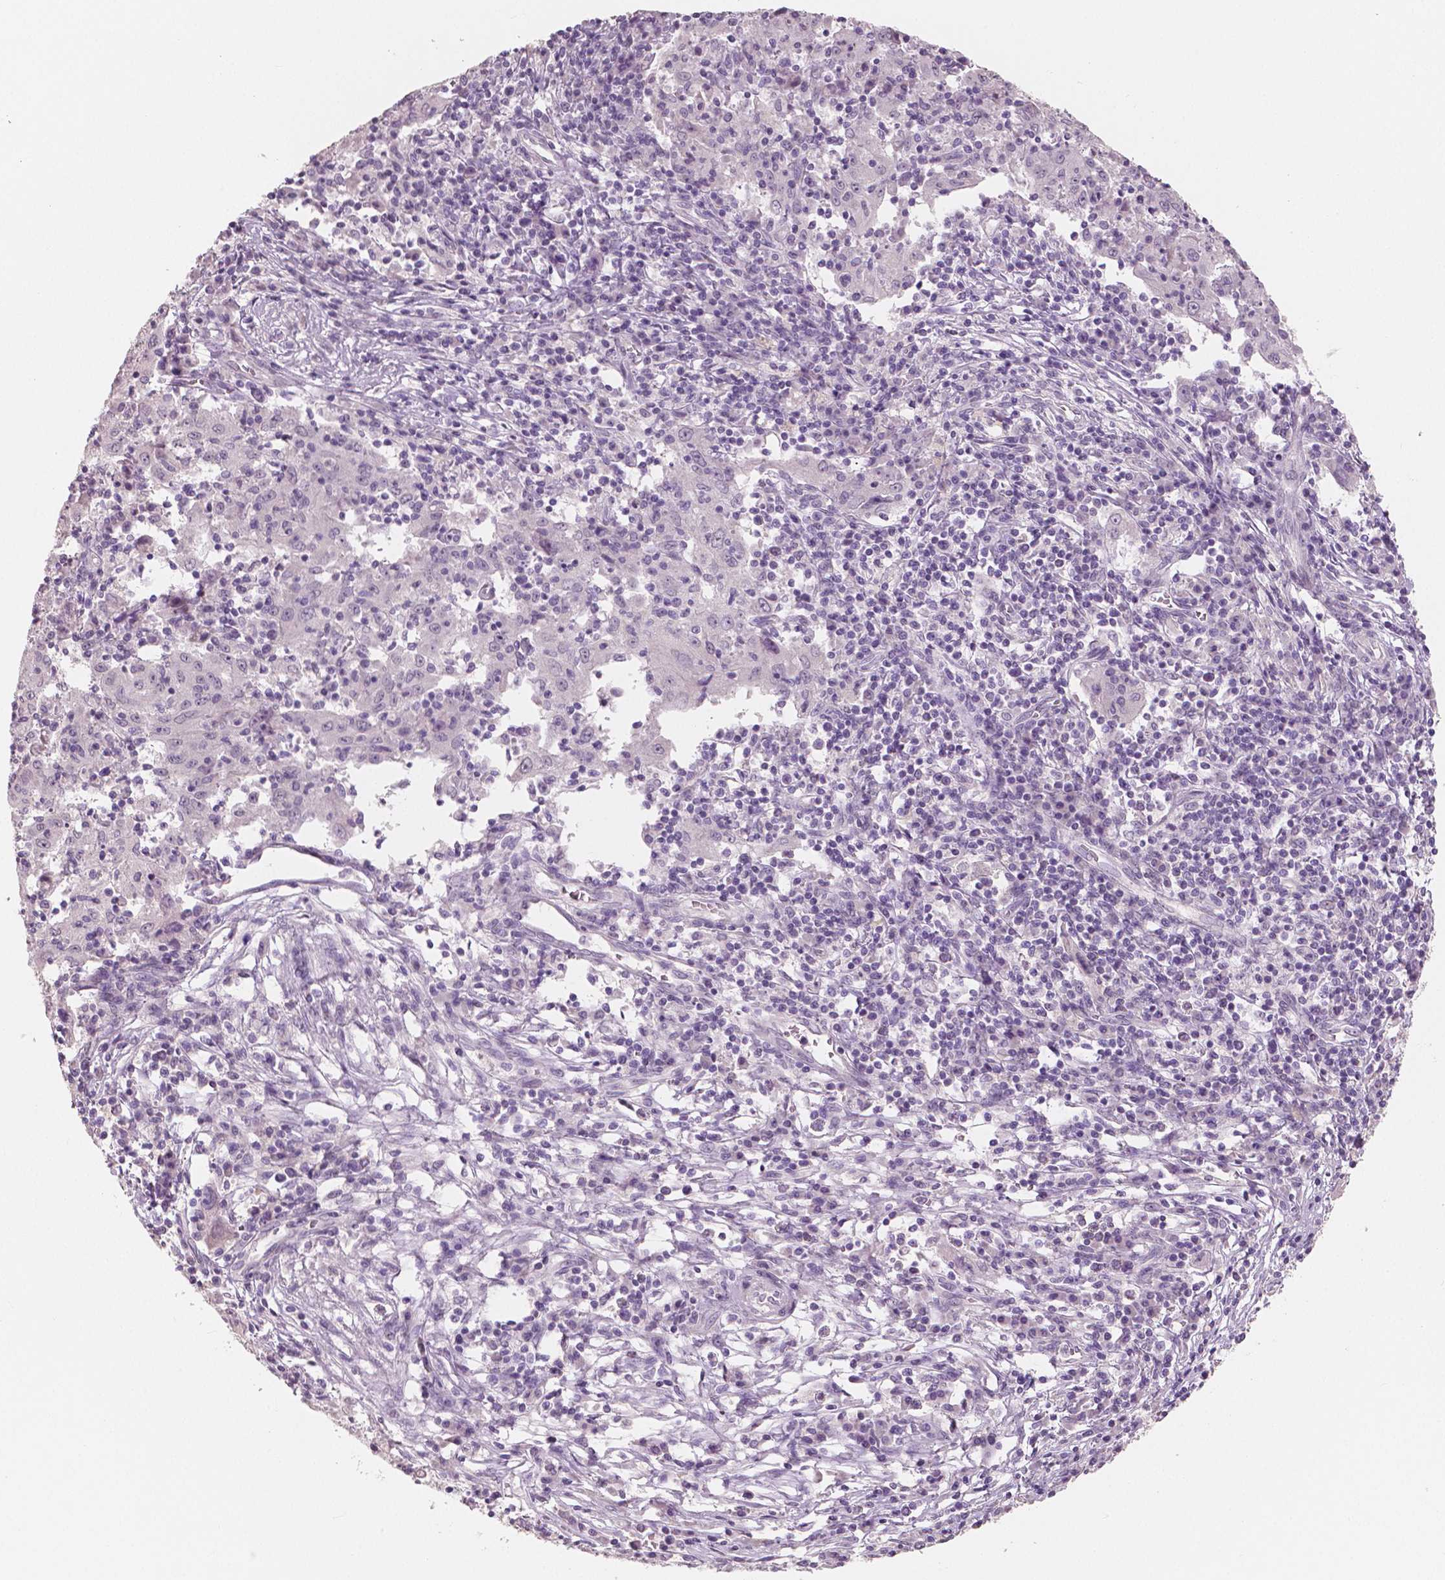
{"staining": {"intensity": "negative", "quantity": "none", "location": "none"}, "tissue": "pancreatic cancer", "cell_type": "Tumor cells", "image_type": "cancer", "snomed": [{"axis": "morphology", "description": "Adenocarcinoma, NOS"}, {"axis": "topography", "description": "Pancreas"}], "caption": "An immunohistochemistry (IHC) micrograph of pancreatic cancer (adenocarcinoma) is shown. There is no staining in tumor cells of pancreatic cancer (adenocarcinoma).", "gene": "NECAB1", "patient": {"sex": "male", "age": 63}}